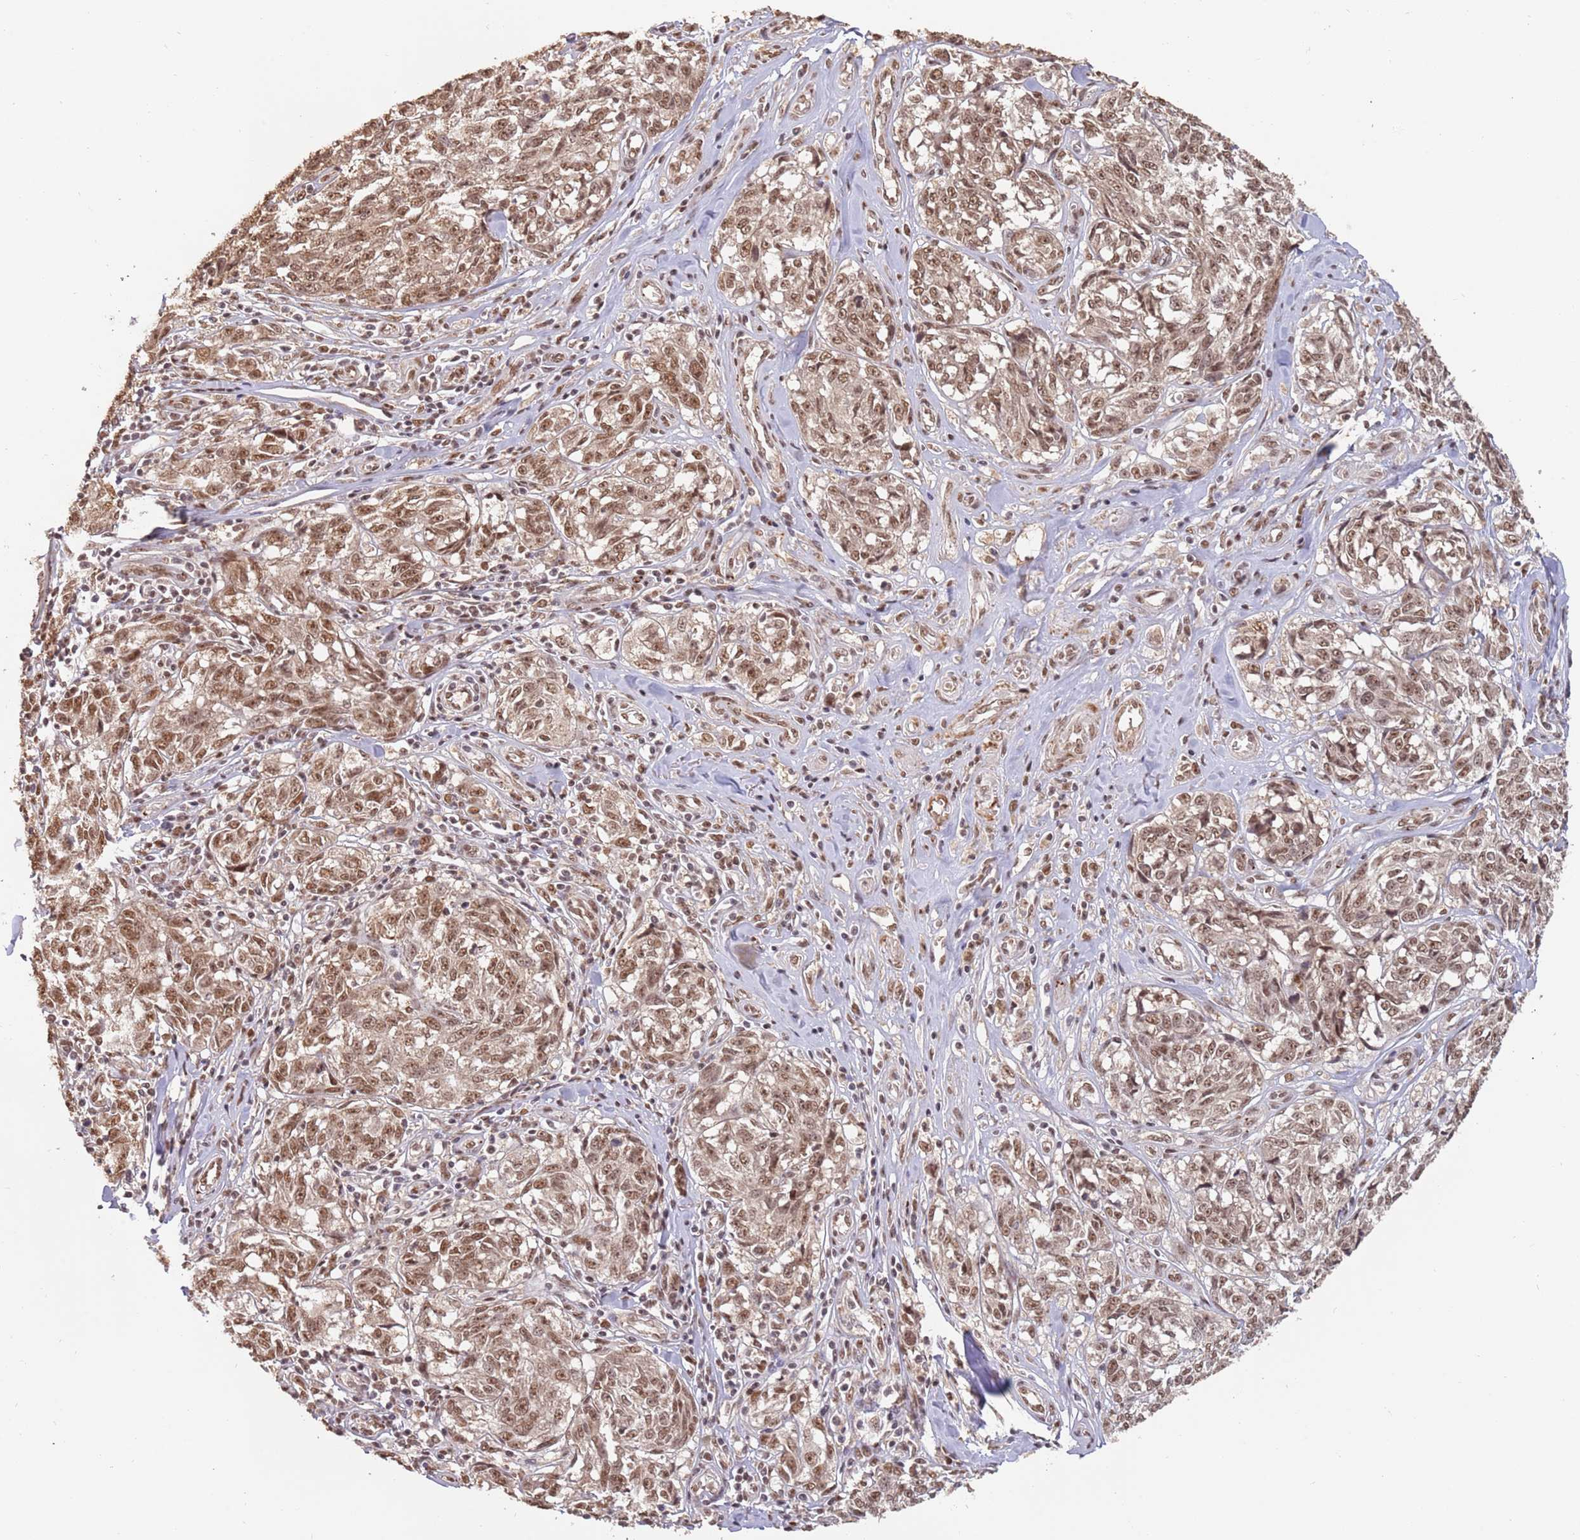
{"staining": {"intensity": "moderate", "quantity": ">75%", "location": "nuclear"}, "tissue": "melanoma", "cell_type": "Tumor cells", "image_type": "cancer", "snomed": [{"axis": "morphology", "description": "Normal tissue, NOS"}, {"axis": "morphology", "description": "Malignant melanoma, NOS"}, {"axis": "topography", "description": "Skin"}], "caption": "Brown immunohistochemical staining in human malignant melanoma reveals moderate nuclear staining in approximately >75% of tumor cells. Using DAB (brown) and hematoxylin (blue) stains, captured at high magnification using brightfield microscopy.", "gene": "RFXANK", "patient": {"sex": "female", "age": 64}}